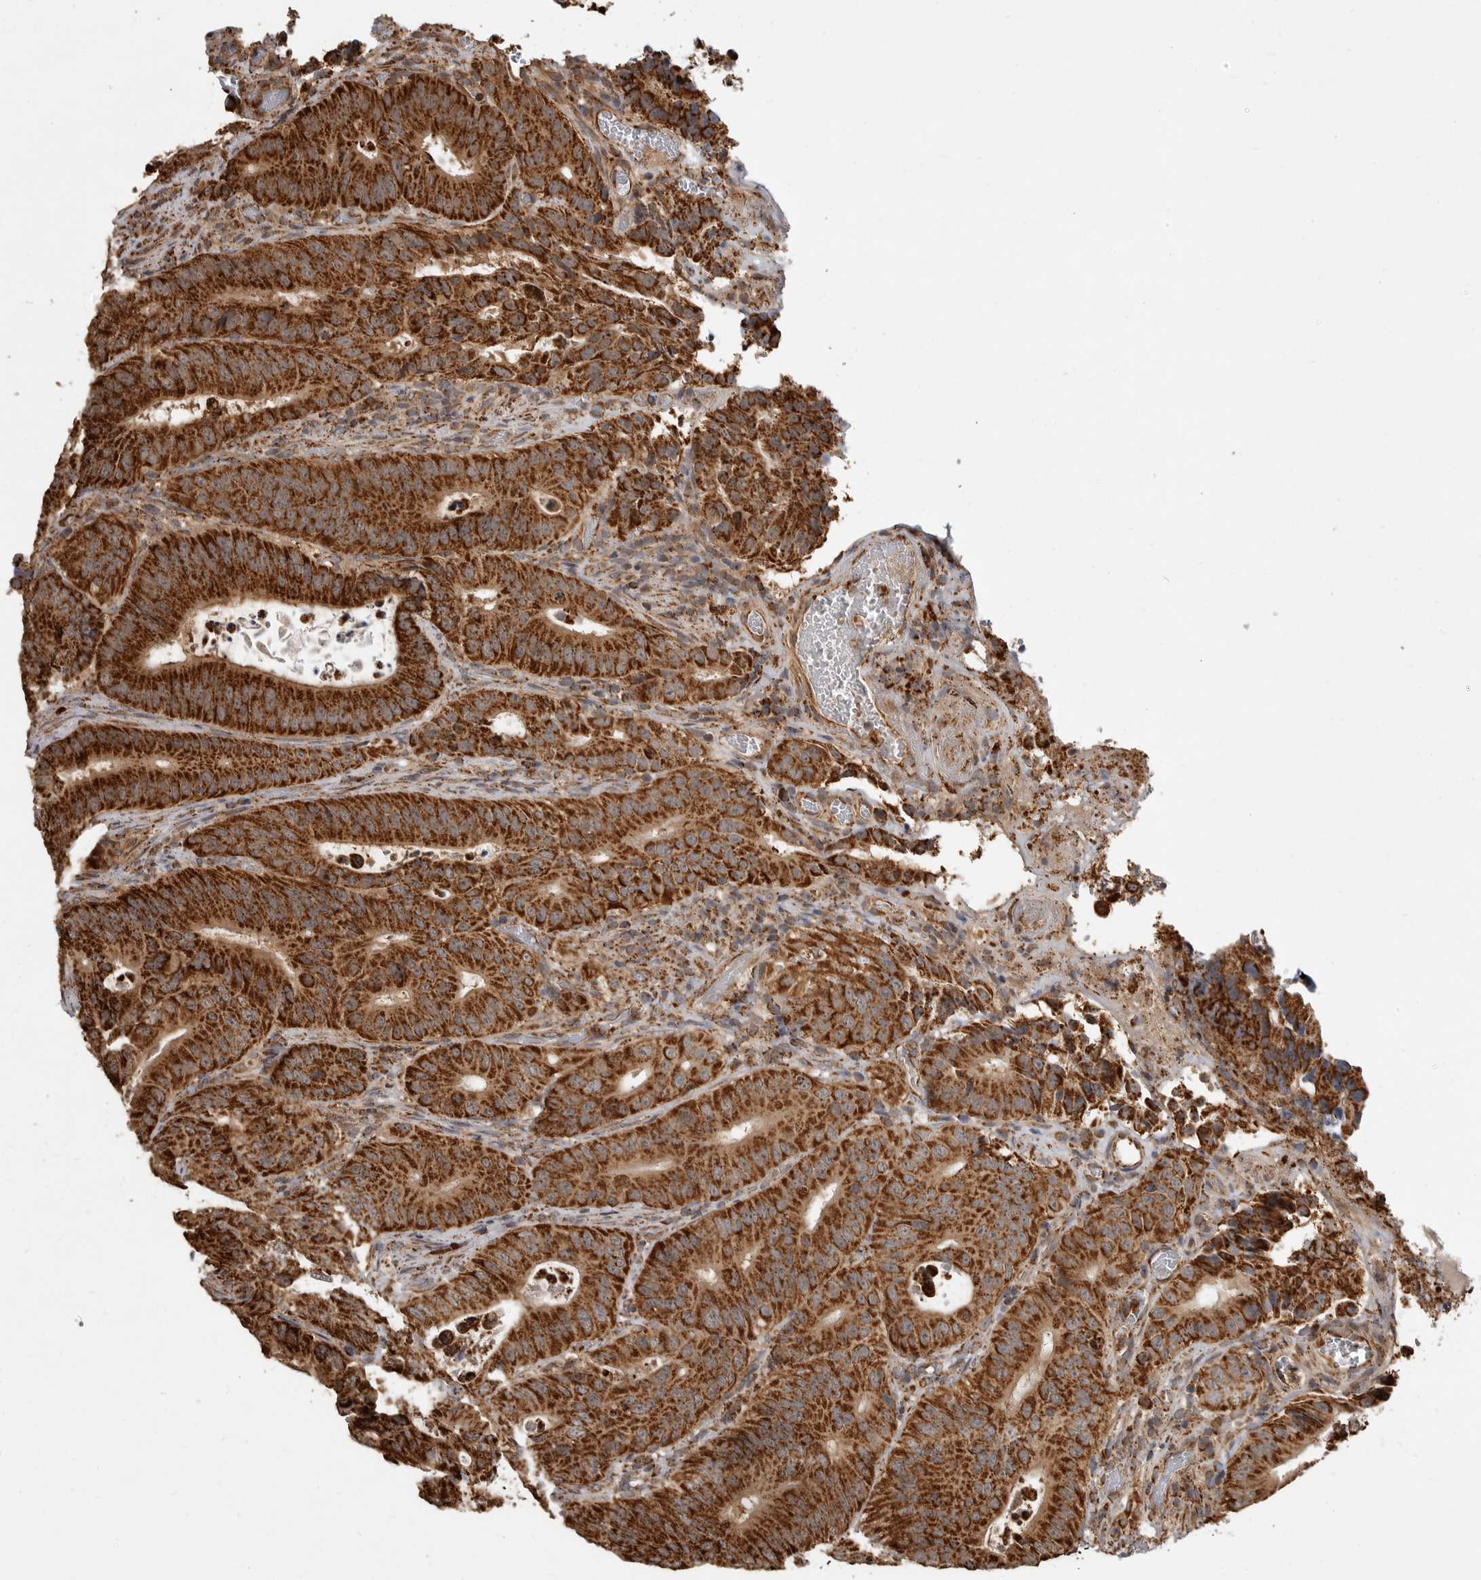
{"staining": {"intensity": "strong", "quantity": ">75%", "location": "cytoplasmic/membranous"}, "tissue": "colorectal cancer", "cell_type": "Tumor cells", "image_type": "cancer", "snomed": [{"axis": "morphology", "description": "Adenocarcinoma, NOS"}, {"axis": "topography", "description": "Colon"}], "caption": "The immunohistochemical stain highlights strong cytoplasmic/membranous staining in tumor cells of colorectal adenocarcinoma tissue.", "gene": "GCNT2", "patient": {"sex": "male", "age": 83}}